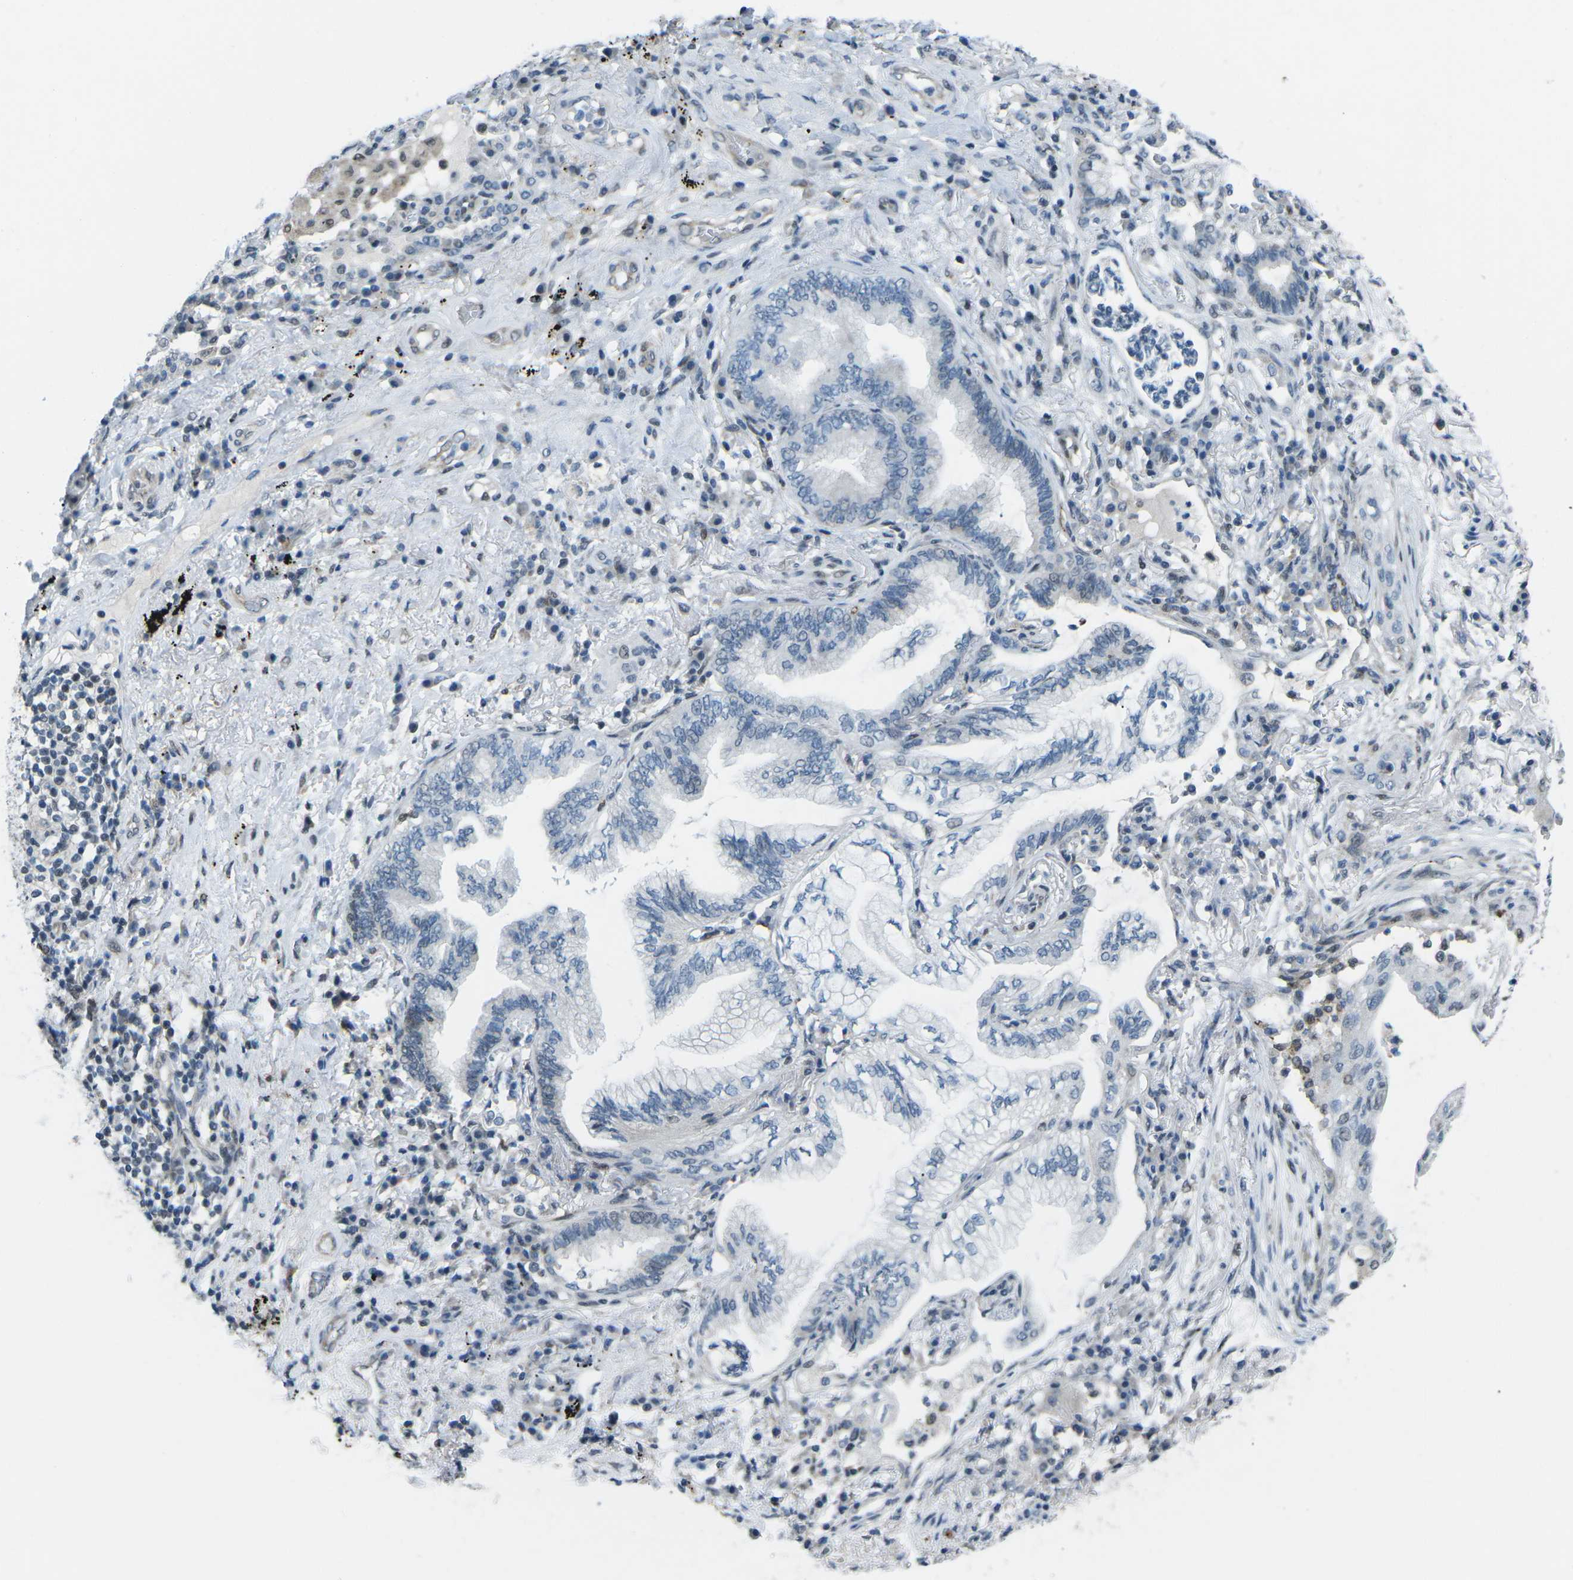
{"staining": {"intensity": "negative", "quantity": "none", "location": "none"}, "tissue": "lung cancer", "cell_type": "Tumor cells", "image_type": "cancer", "snomed": [{"axis": "morphology", "description": "Normal tissue, NOS"}, {"axis": "morphology", "description": "Adenocarcinoma, NOS"}, {"axis": "topography", "description": "Bronchus"}, {"axis": "topography", "description": "Lung"}], "caption": "A high-resolution micrograph shows IHC staining of lung adenocarcinoma, which exhibits no significant expression in tumor cells. (DAB (3,3'-diaminobenzidine) immunohistochemistry with hematoxylin counter stain).", "gene": "MBNL1", "patient": {"sex": "female", "age": 70}}